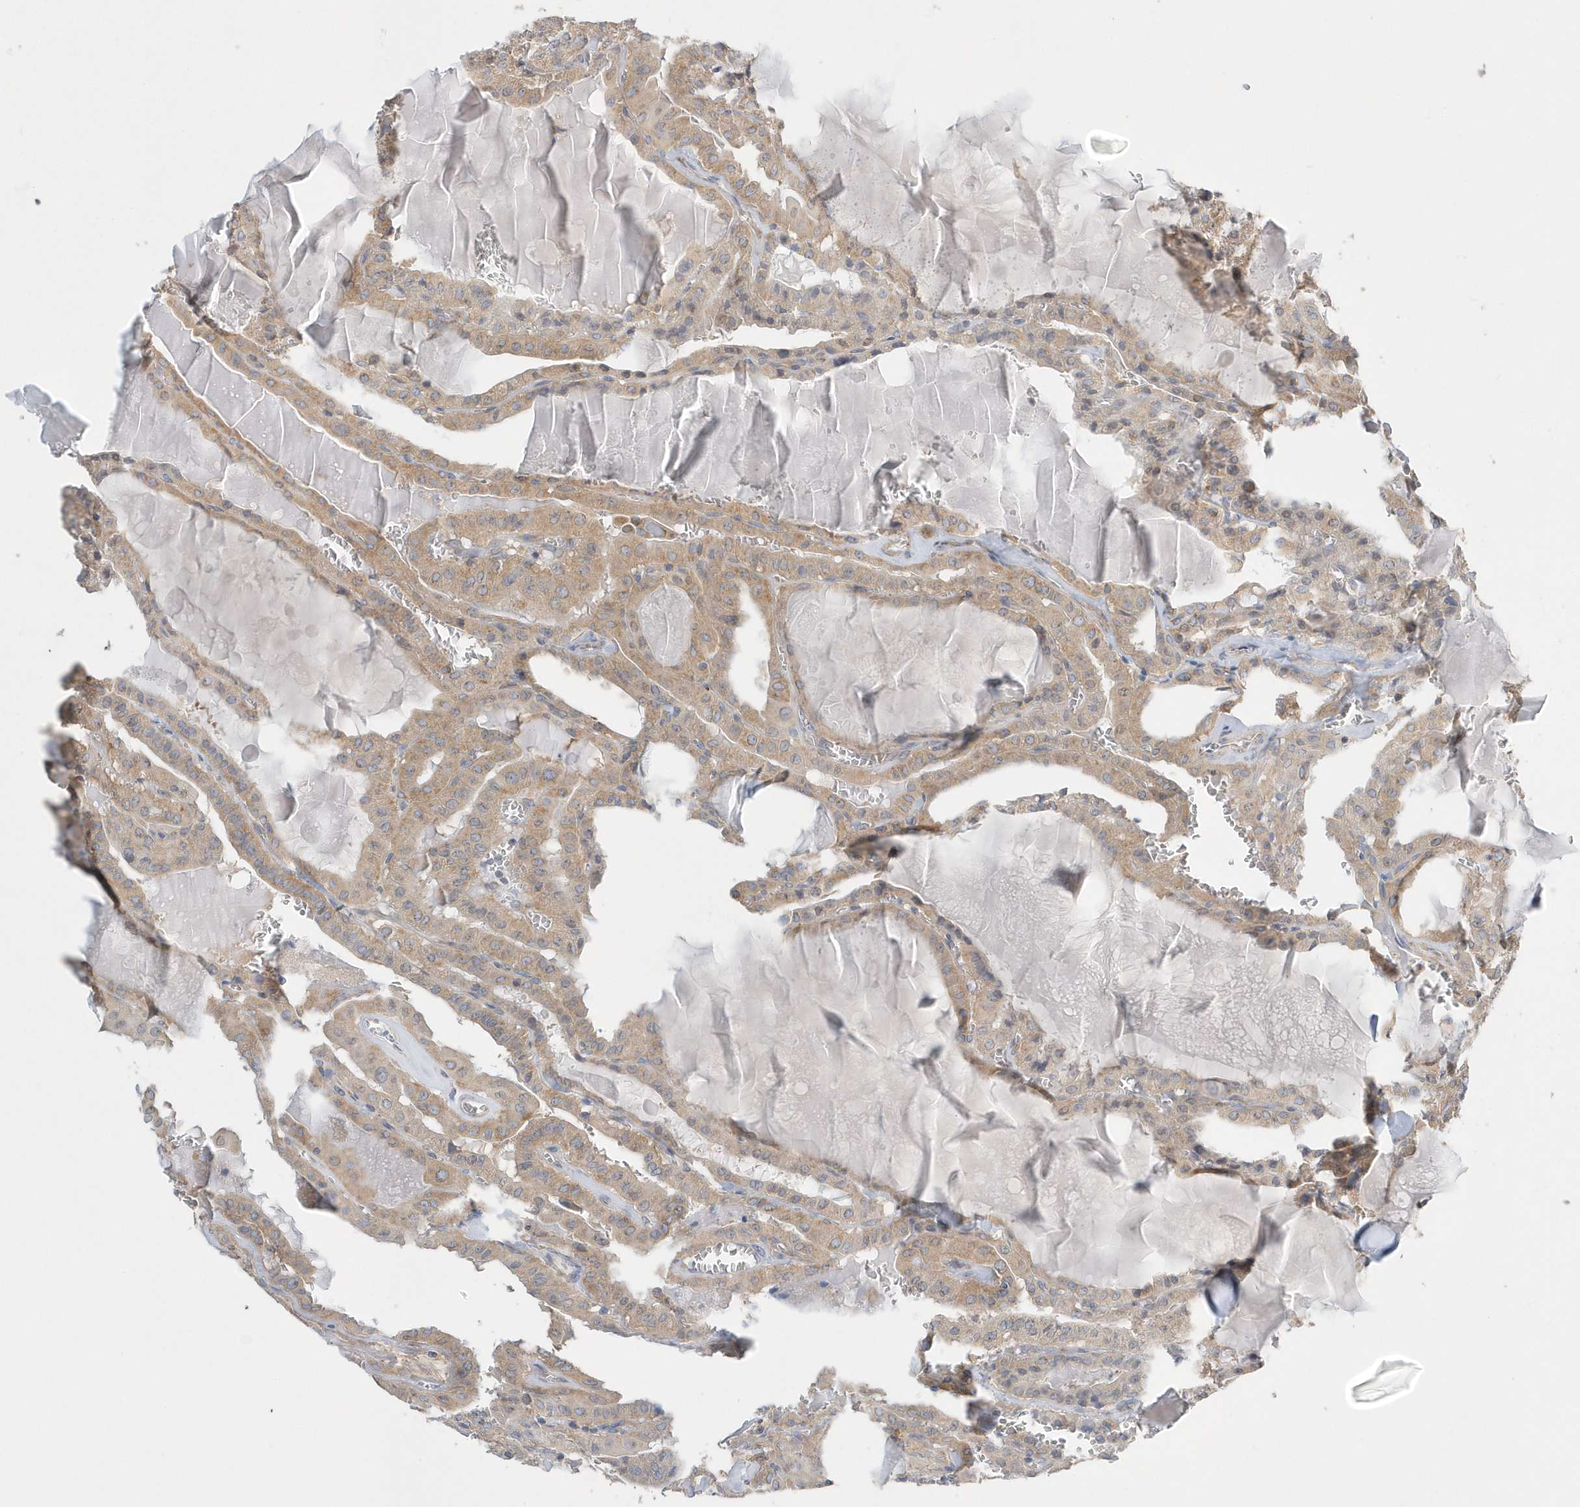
{"staining": {"intensity": "moderate", "quantity": ">75%", "location": "cytoplasmic/membranous"}, "tissue": "thyroid cancer", "cell_type": "Tumor cells", "image_type": "cancer", "snomed": [{"axis": "morphology", "description": "Papillary adenocarcinoma, NOS"}, {"axis": "topography", "description": "Thyroid gland"}], "caption": "A medium amount of moderate cytoplasmic/membranous expression is seen in approximately >75% of tumor cells in papillary adenocarcinoma (thyroid) tissue.", "gene": "SPATA5", "patient": {"sex": "male", "age": 52}}